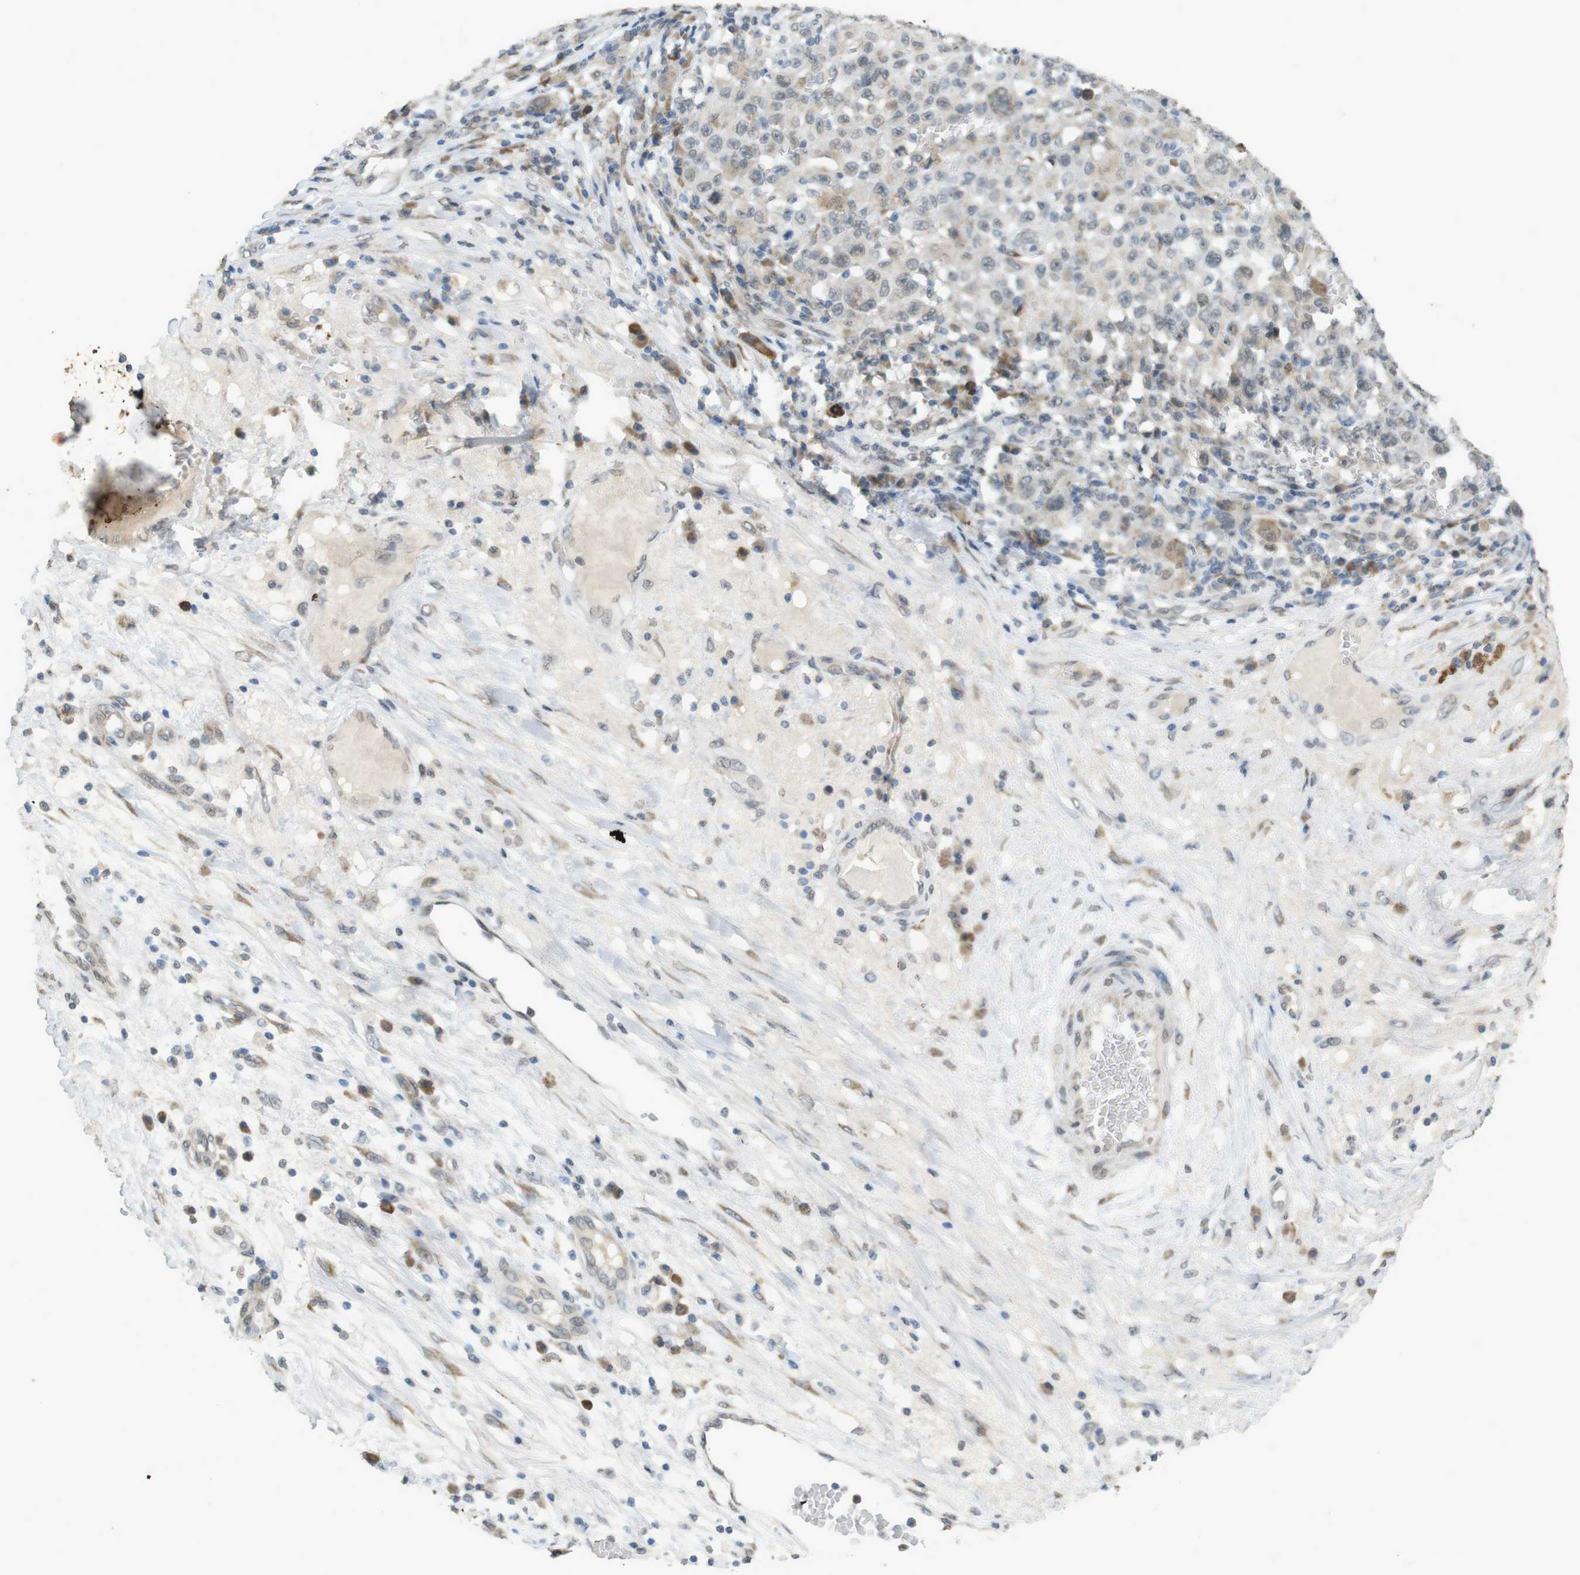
{"staining": {"intensity": "negative", "quantity": "none", "location": "none"}, "tissue": "melanoma", "cell_type": "Tumor cells", "image_type": "cancer", "snomed": [{"axis": "morphology", "description": "Malignant melanoma, NOS"}, {"axis": "topography", "description": "Skin"}], "caption": "The IHC micrograph has no significant expression in tumor cells of melanoma tissue. (IHC, brightfield microscopy, high magnification).", "gene": "FZD10", "patient": {"sex": "female", "age": 82}}